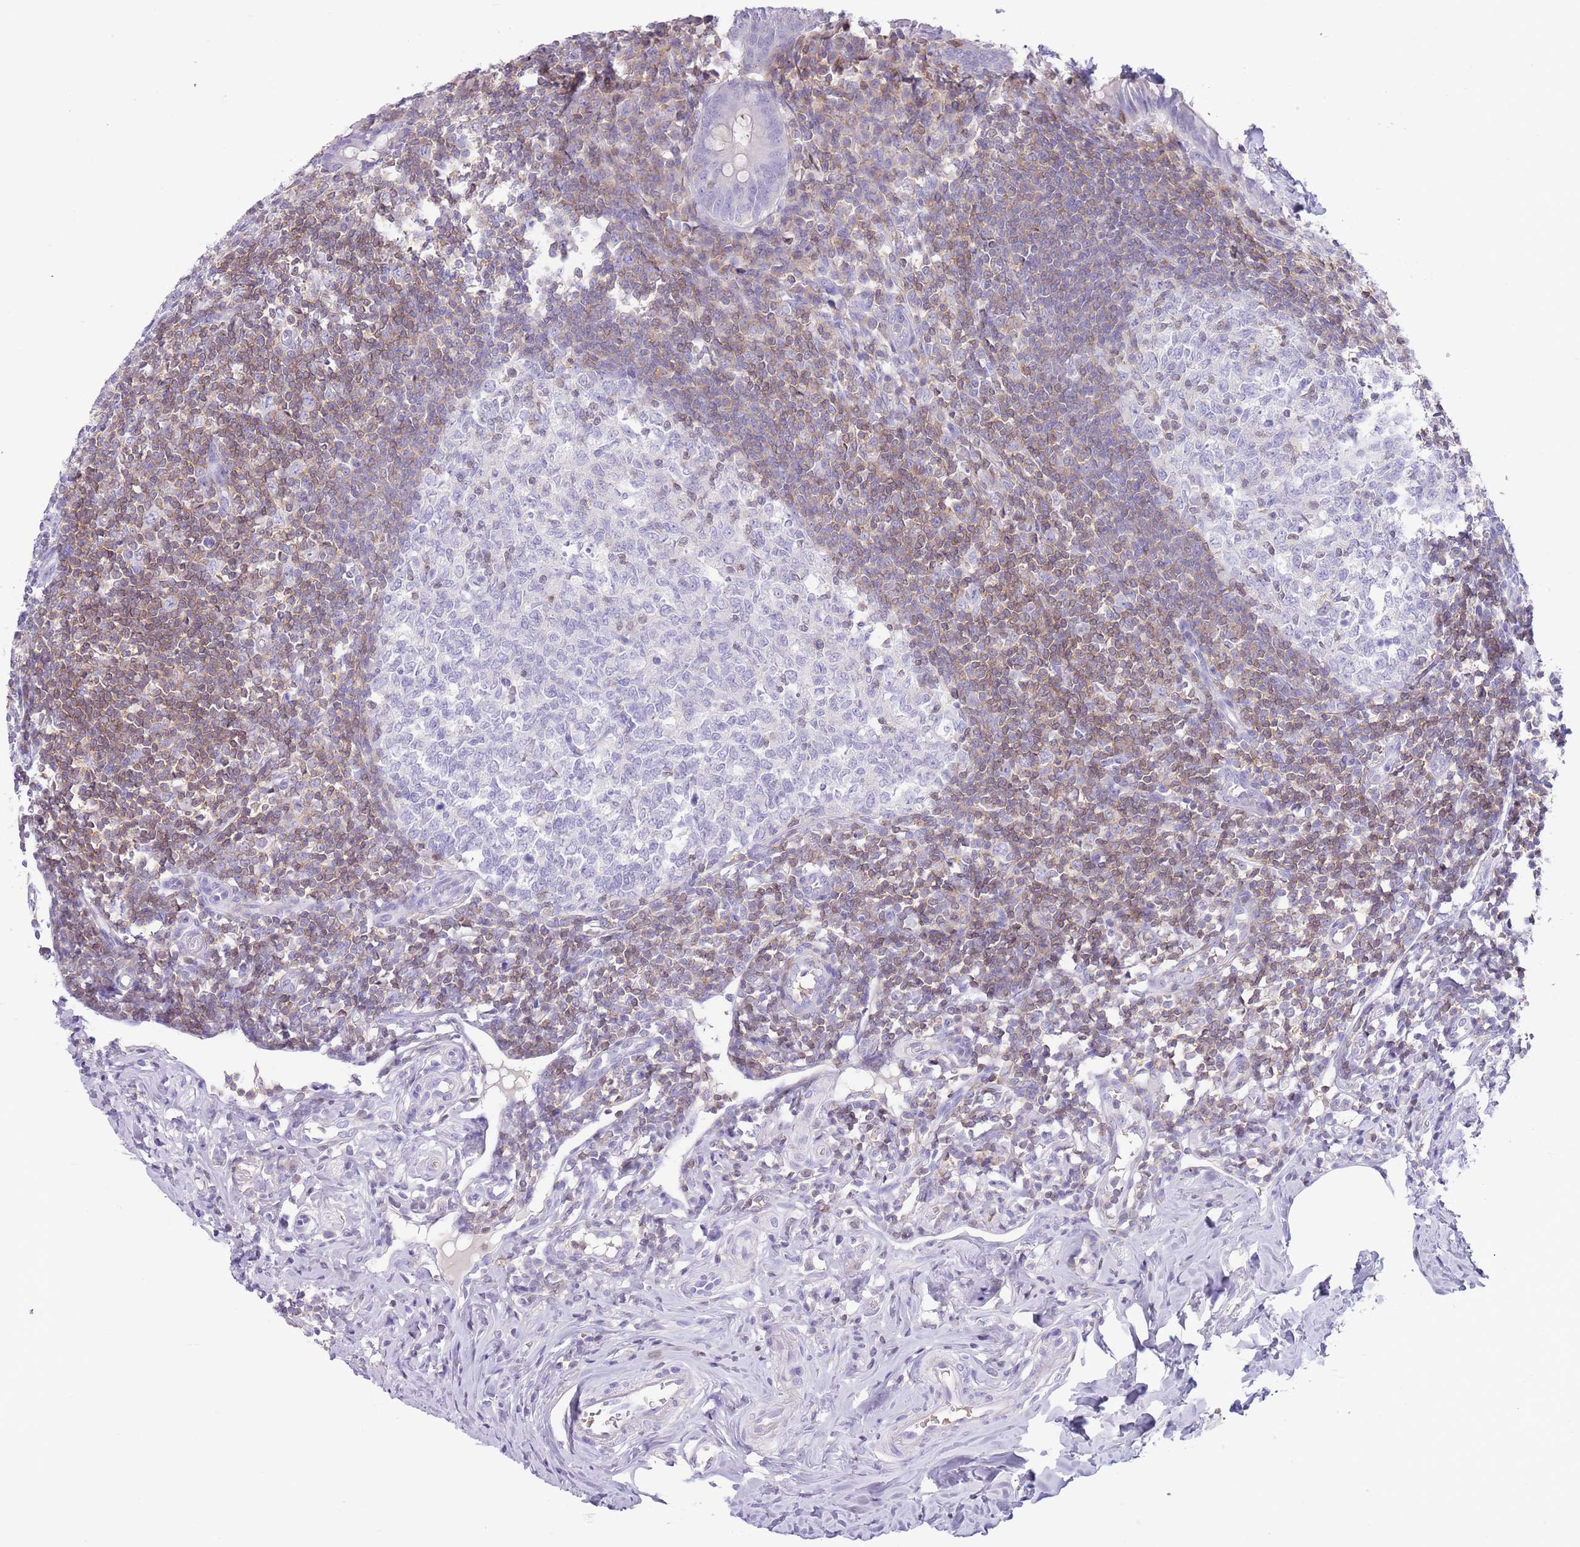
{"staining": {"intensity": "negative", "quantity": "none", "location": "none"}, "tissue": "appendix", "cell_type": "Glandular cells", "image_type": "normal", "snomed": [{"axis": "morphology", "description": "Normal tissue, NOS"}, {"axis": "topography", "description": "Appendix"}], "caption": "Immunohistochemistry photomicrograph of unremarkable appendix stained for a protein (brown), which shows no positivity in glandular cells.", "gene": "OR4Q3", "patient": {"sex": "female", "age": 33}}